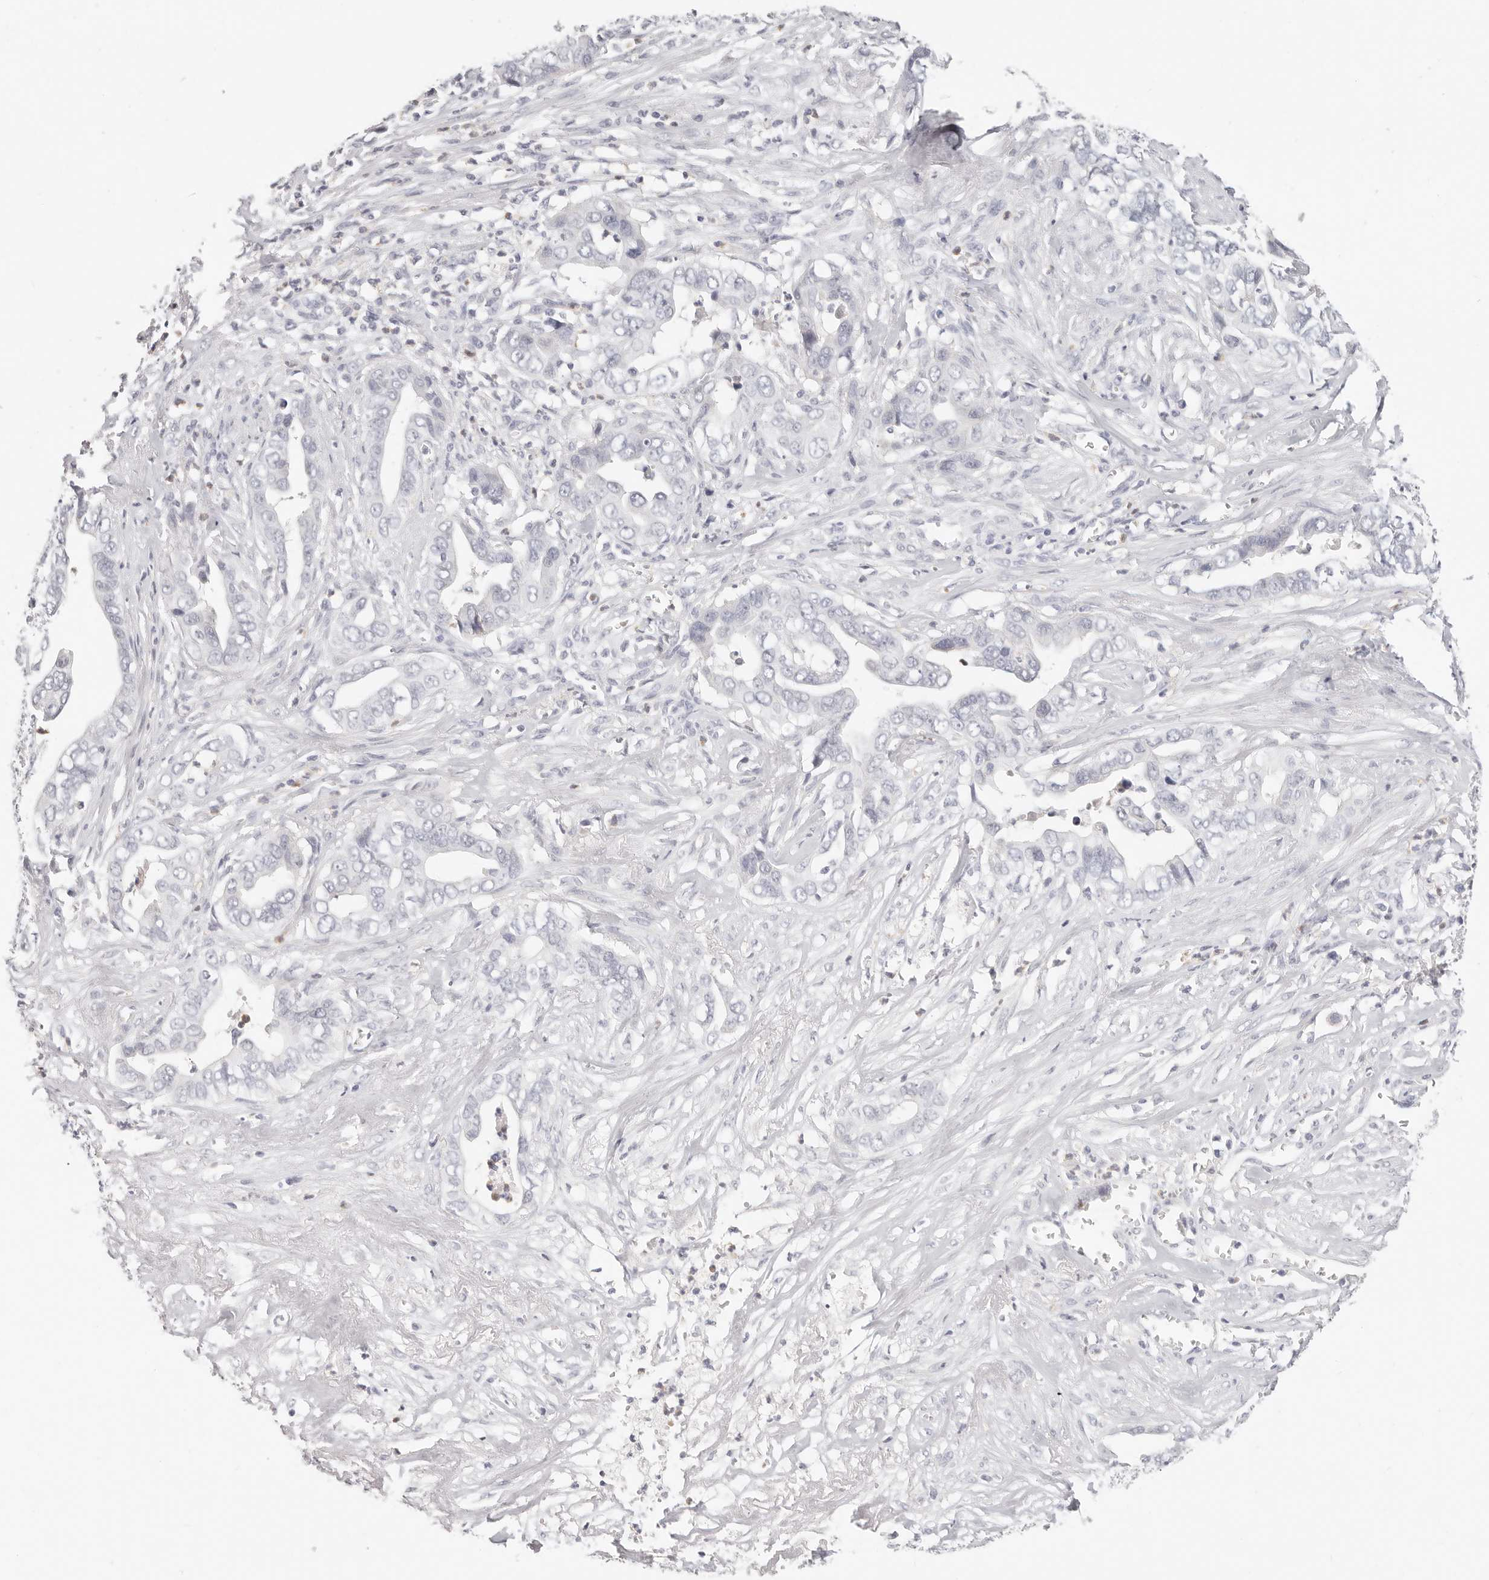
{"staining": {"intensity": "negative", "quantity": "none", "location": "none"}, "tissue": "liver cancer", "cell_type": "Tumor cells", "image_type": "cancer", "snomed": [{"axis": "morphology", "description": "Cholangiocarcinoma"}, {"axis": "topography", "description": "Liver"}], "caption": "Tumor cells are negative for protein expression in human liver cancer.", "gene": "ASCL1", "patient": {"sex": "female", "age": 79}}